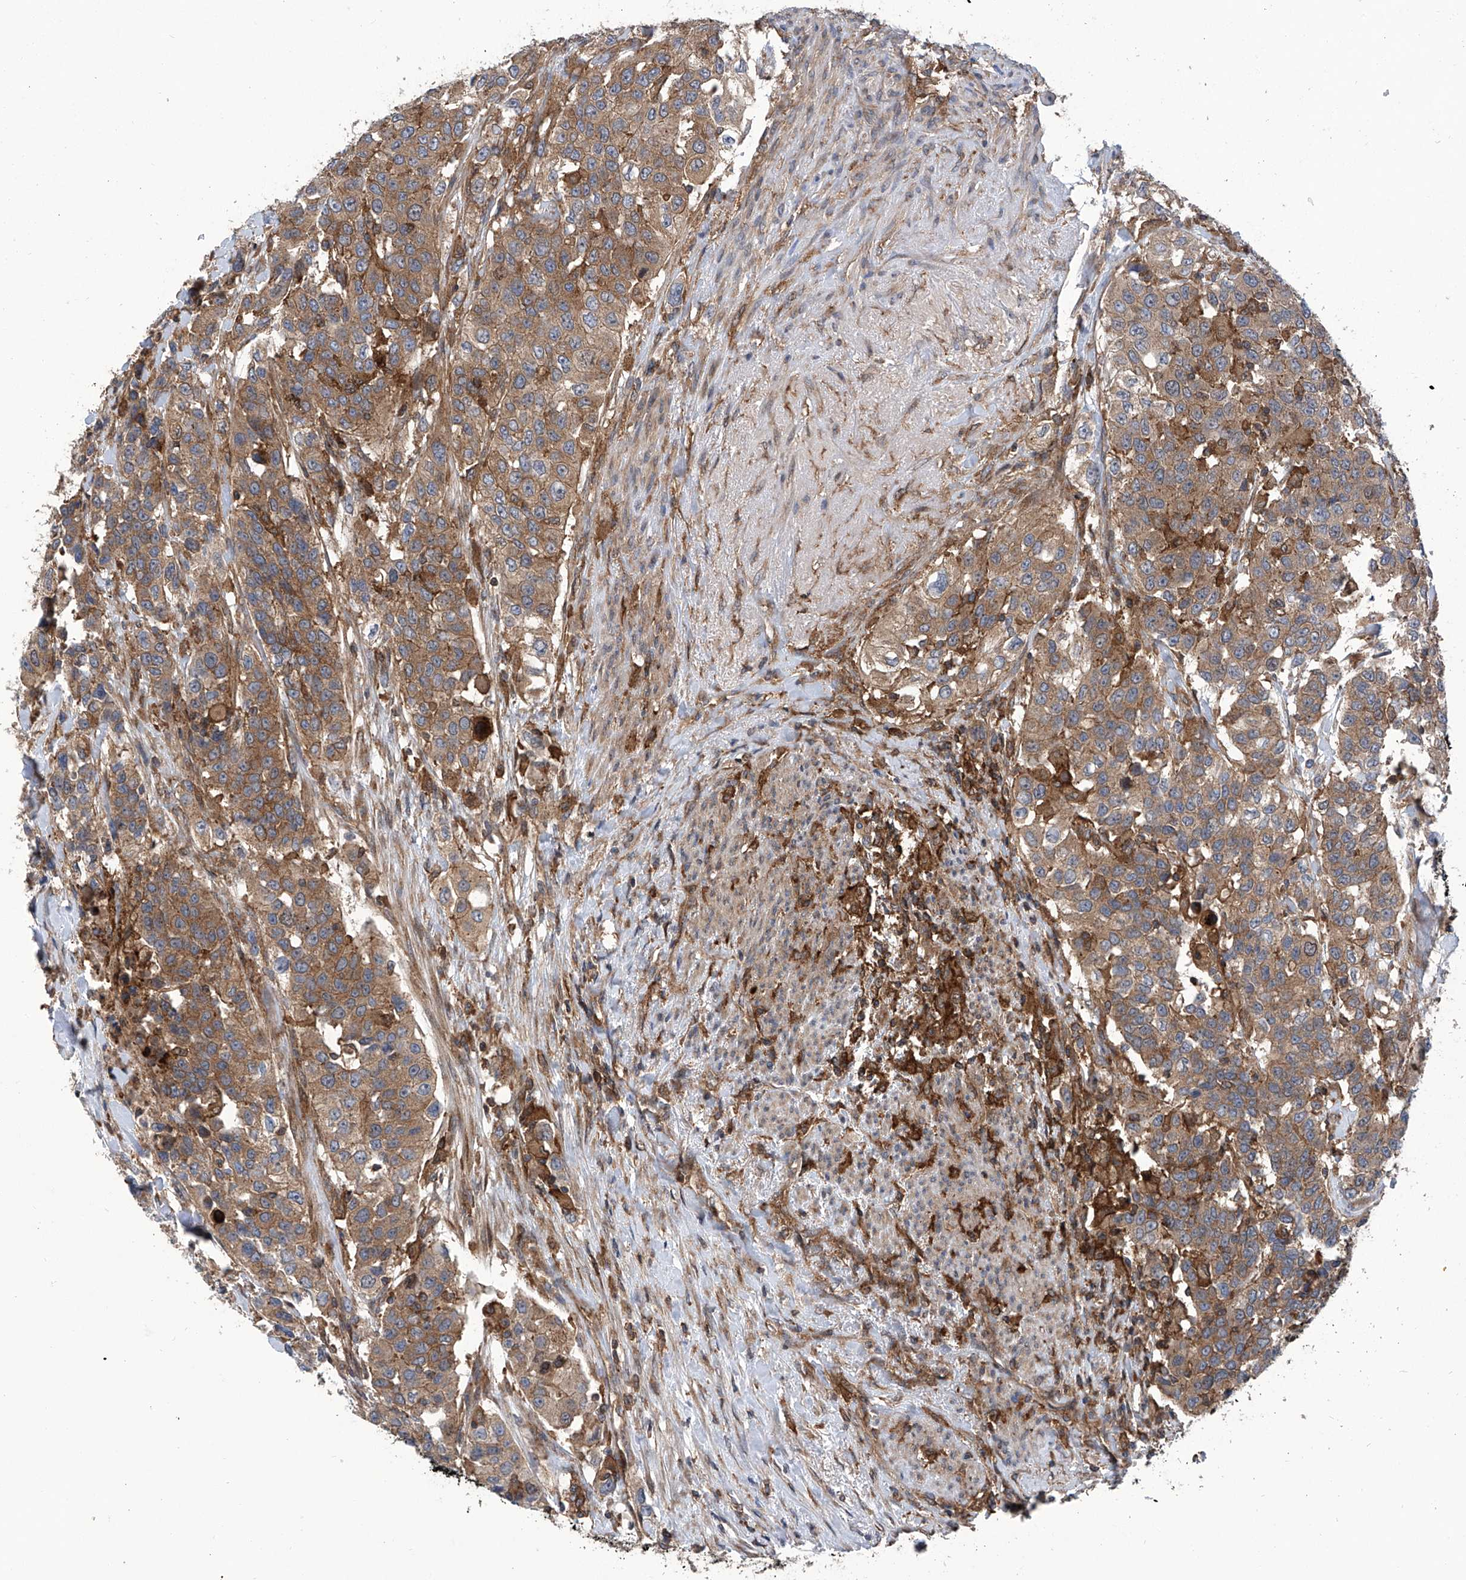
{"staining": {"intensity": "moderate", "quantity": ">75%", "location": "cytoplasmic/membranous"}, "tissue": "urothelial cancer", "cell_type": "Tumor cells", "image_type": "cancer", "snomed": [{"axis": "morphology", "description": "Urothelial carcinoma, High grade"}, {"axis": "topography", "description": "Urinary bladder"}], "caption": "Moderate cytoplasmic/membranous expression is seen in about >75% of tumor cells in urothelial cancer. (Stains: DAB in brown, nuclei in blue, Microscopy: brightfield microscopy at high magnification).", "gene": "SMAP1", "patient": {"sex": "female", "age": 80}}